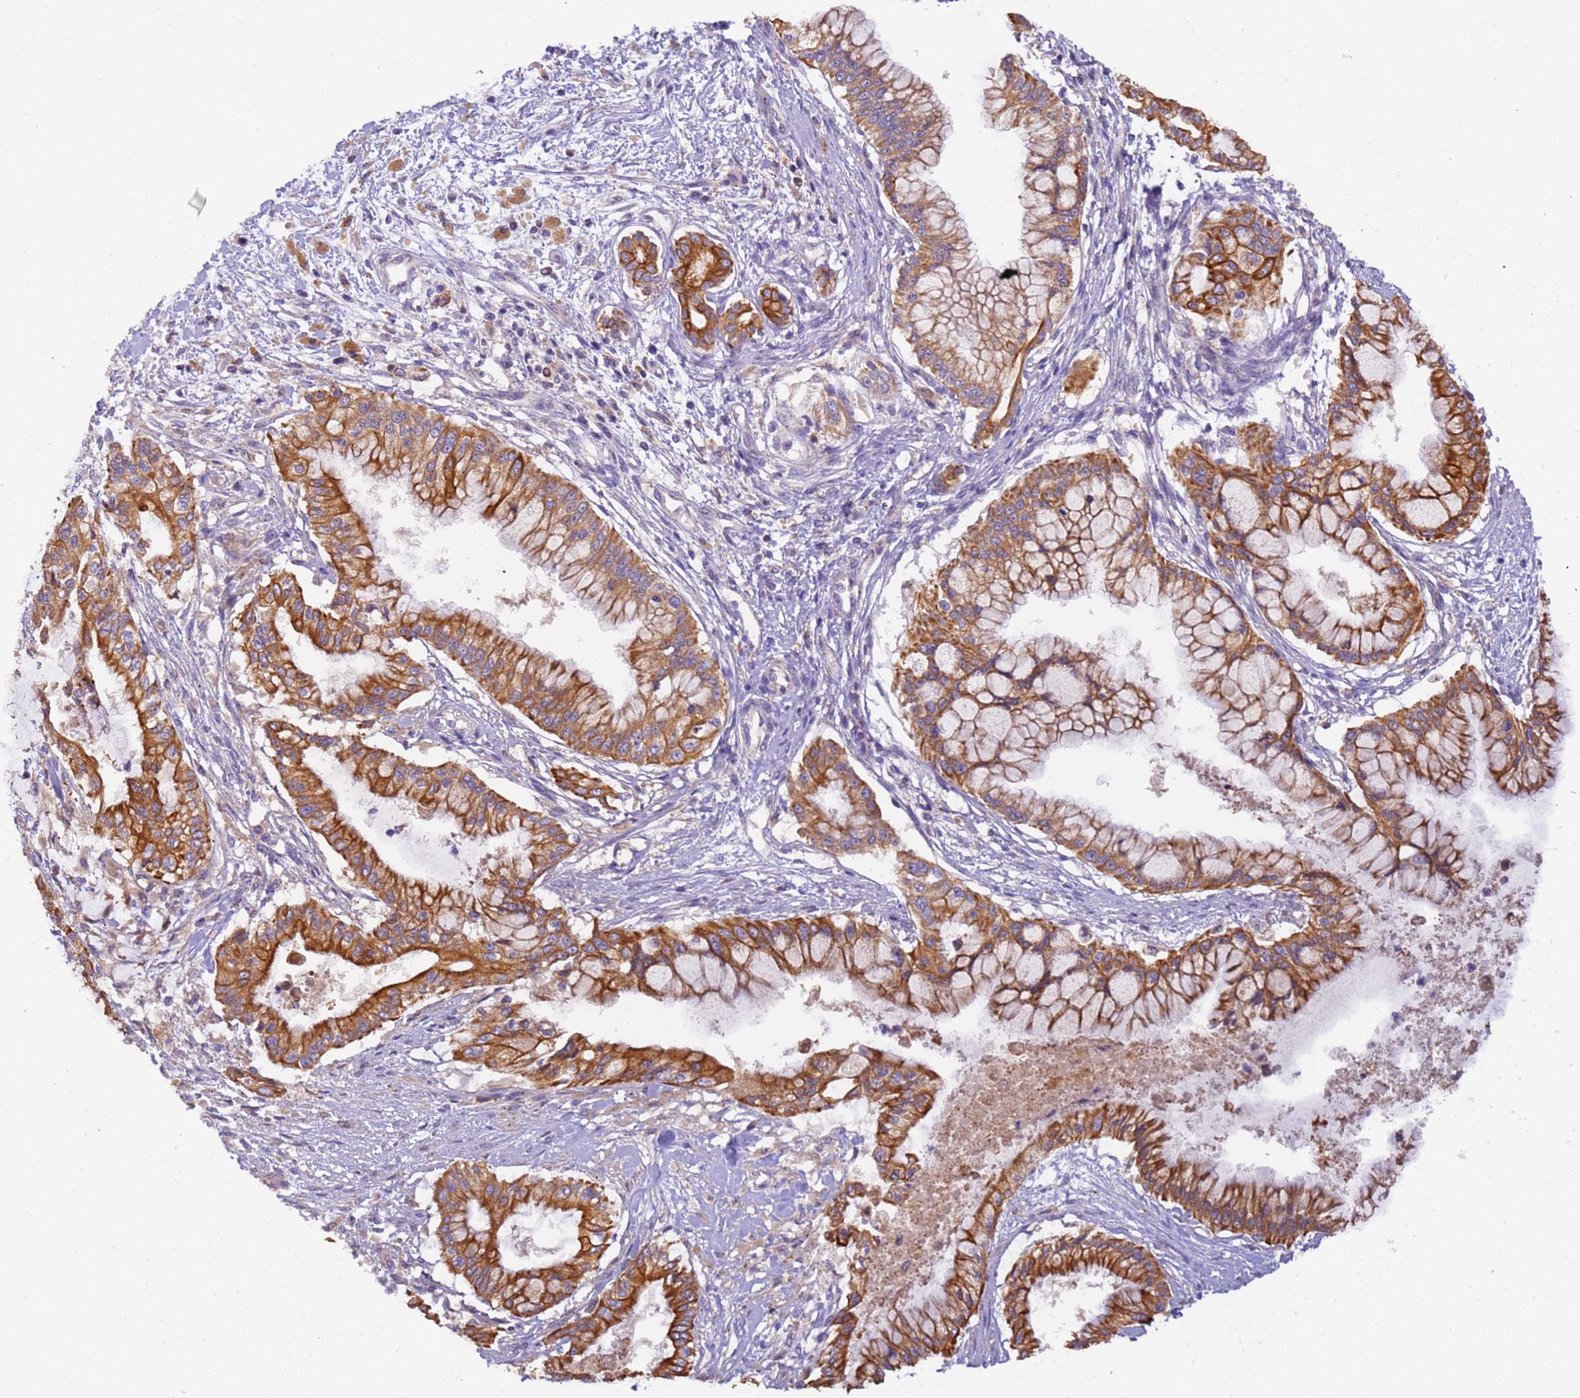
{"staining": {"intensity": "strong", "quantity": ">75%", "location": "cytoplasmic/membranous"}, "tissue": "pancreatic cancer", "cell_type": "Tumor cells", "image_type": "cancer", "snomed": [{"axis": "morphology", "description": "Adenocarcinoma, NOS"}, {"axis": "topography", "description": "Pancreas"}], "caption": "DAB (3,3'-diaminobenzidine) immunohistochemical staining of human pancreatic cancer (adenocarcinoma) reveals strong cytoplasmic/membranous protein positivity in approximately >75% of tumor cells.", "gene": "TIGAR", "patient": {"sex": "male", "age": 46}}